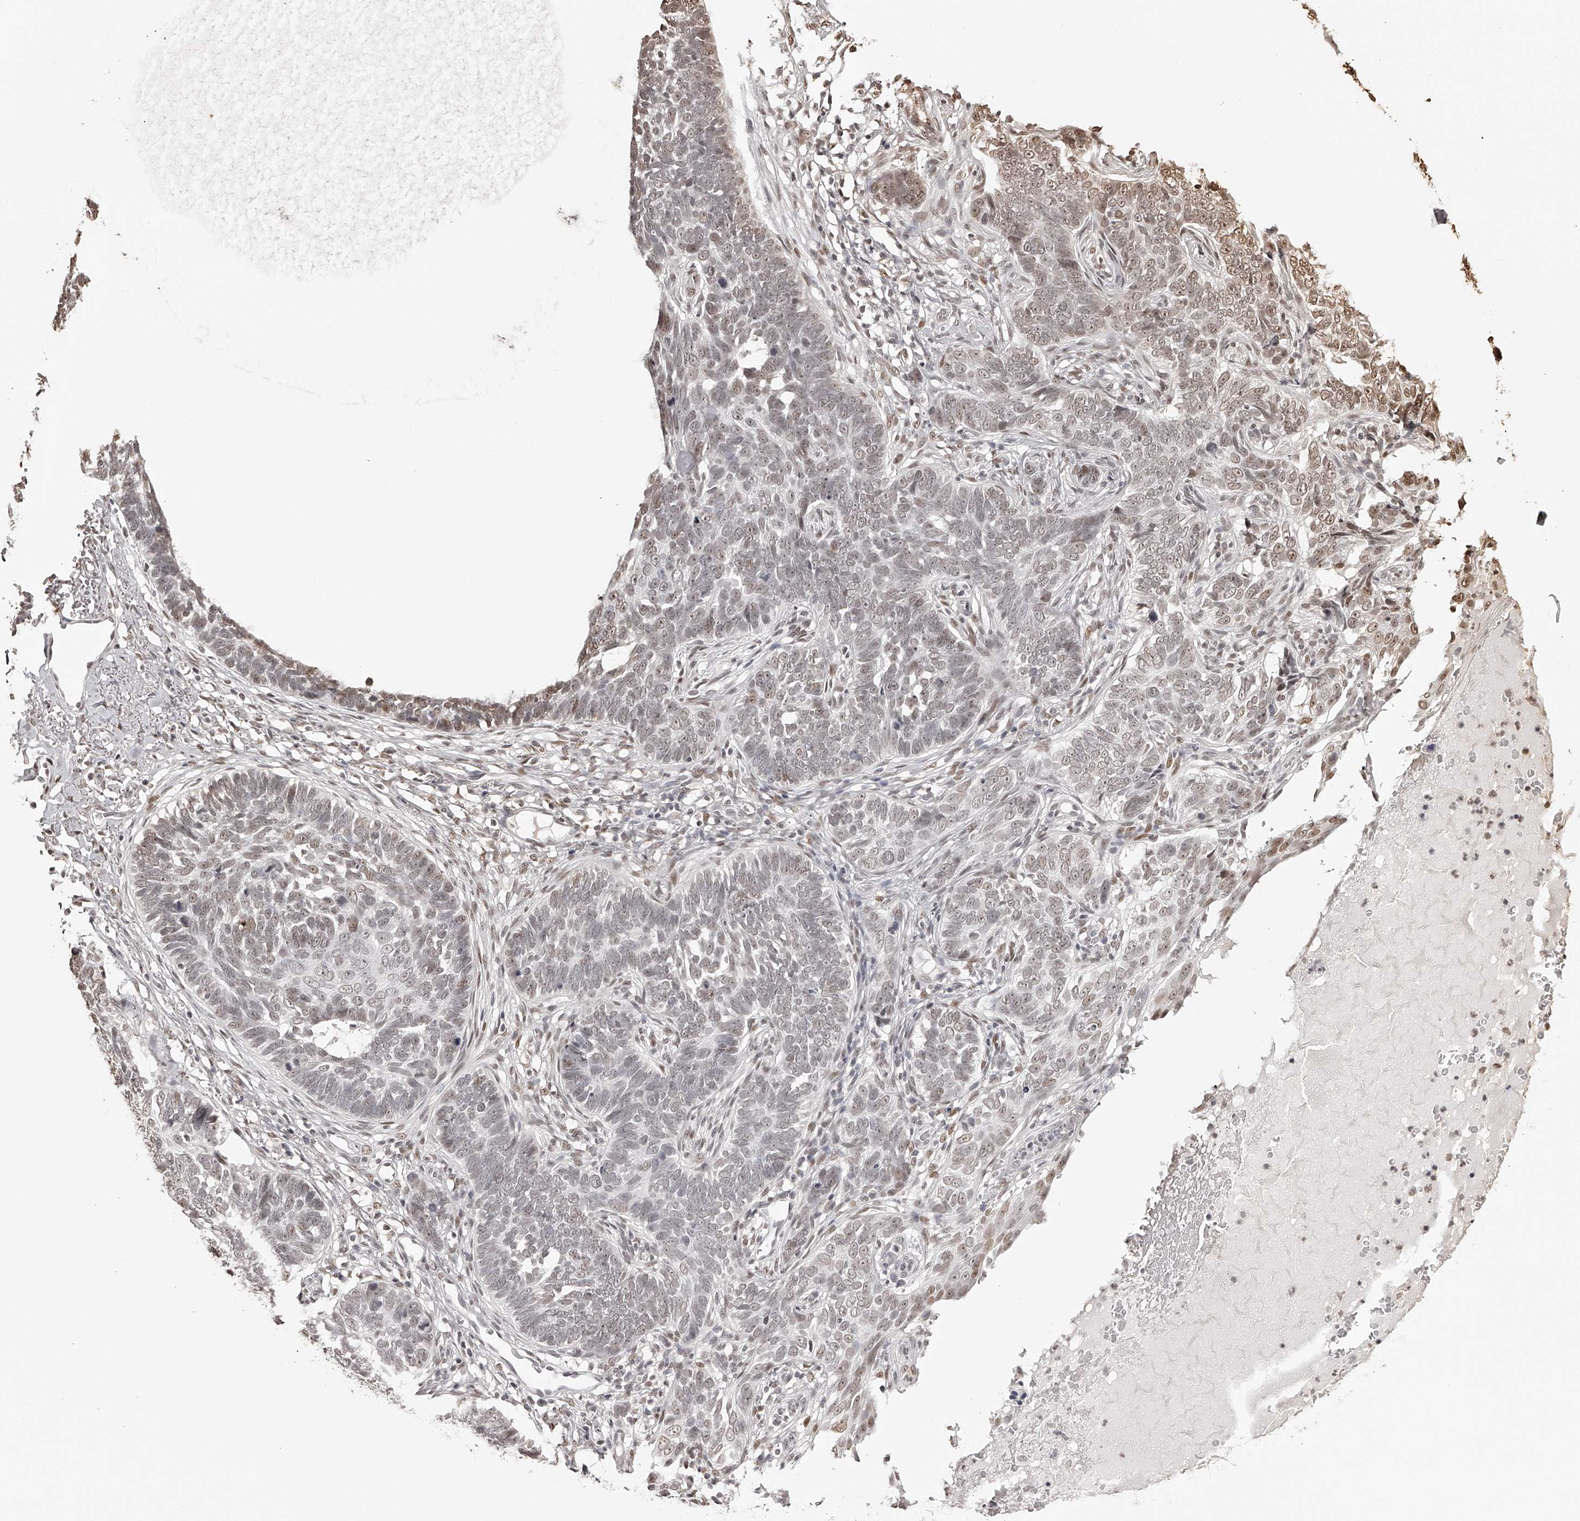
{"staining": {"intensity": "weak", "quantity": "25%-75%", "location": "nuclear"}, "tissue": "skin cancer", "cell_type": "Tumor cells", "image_type": "cancer", "snomed": [{"axis": "morphology", "description": "Normal tissue, NOS"}, {"axis": "morphology", "description": "Basal cell carcinoma"}, {"axis": "topography", "description": "Skin"}], "caption": "A brown stain shows weak nuclear positivity of a protein in skin cancer (basal cell carcinoma) tumor cells.", "gene": "ZNF503", "patient": {"sex": "male", "age": 77}}